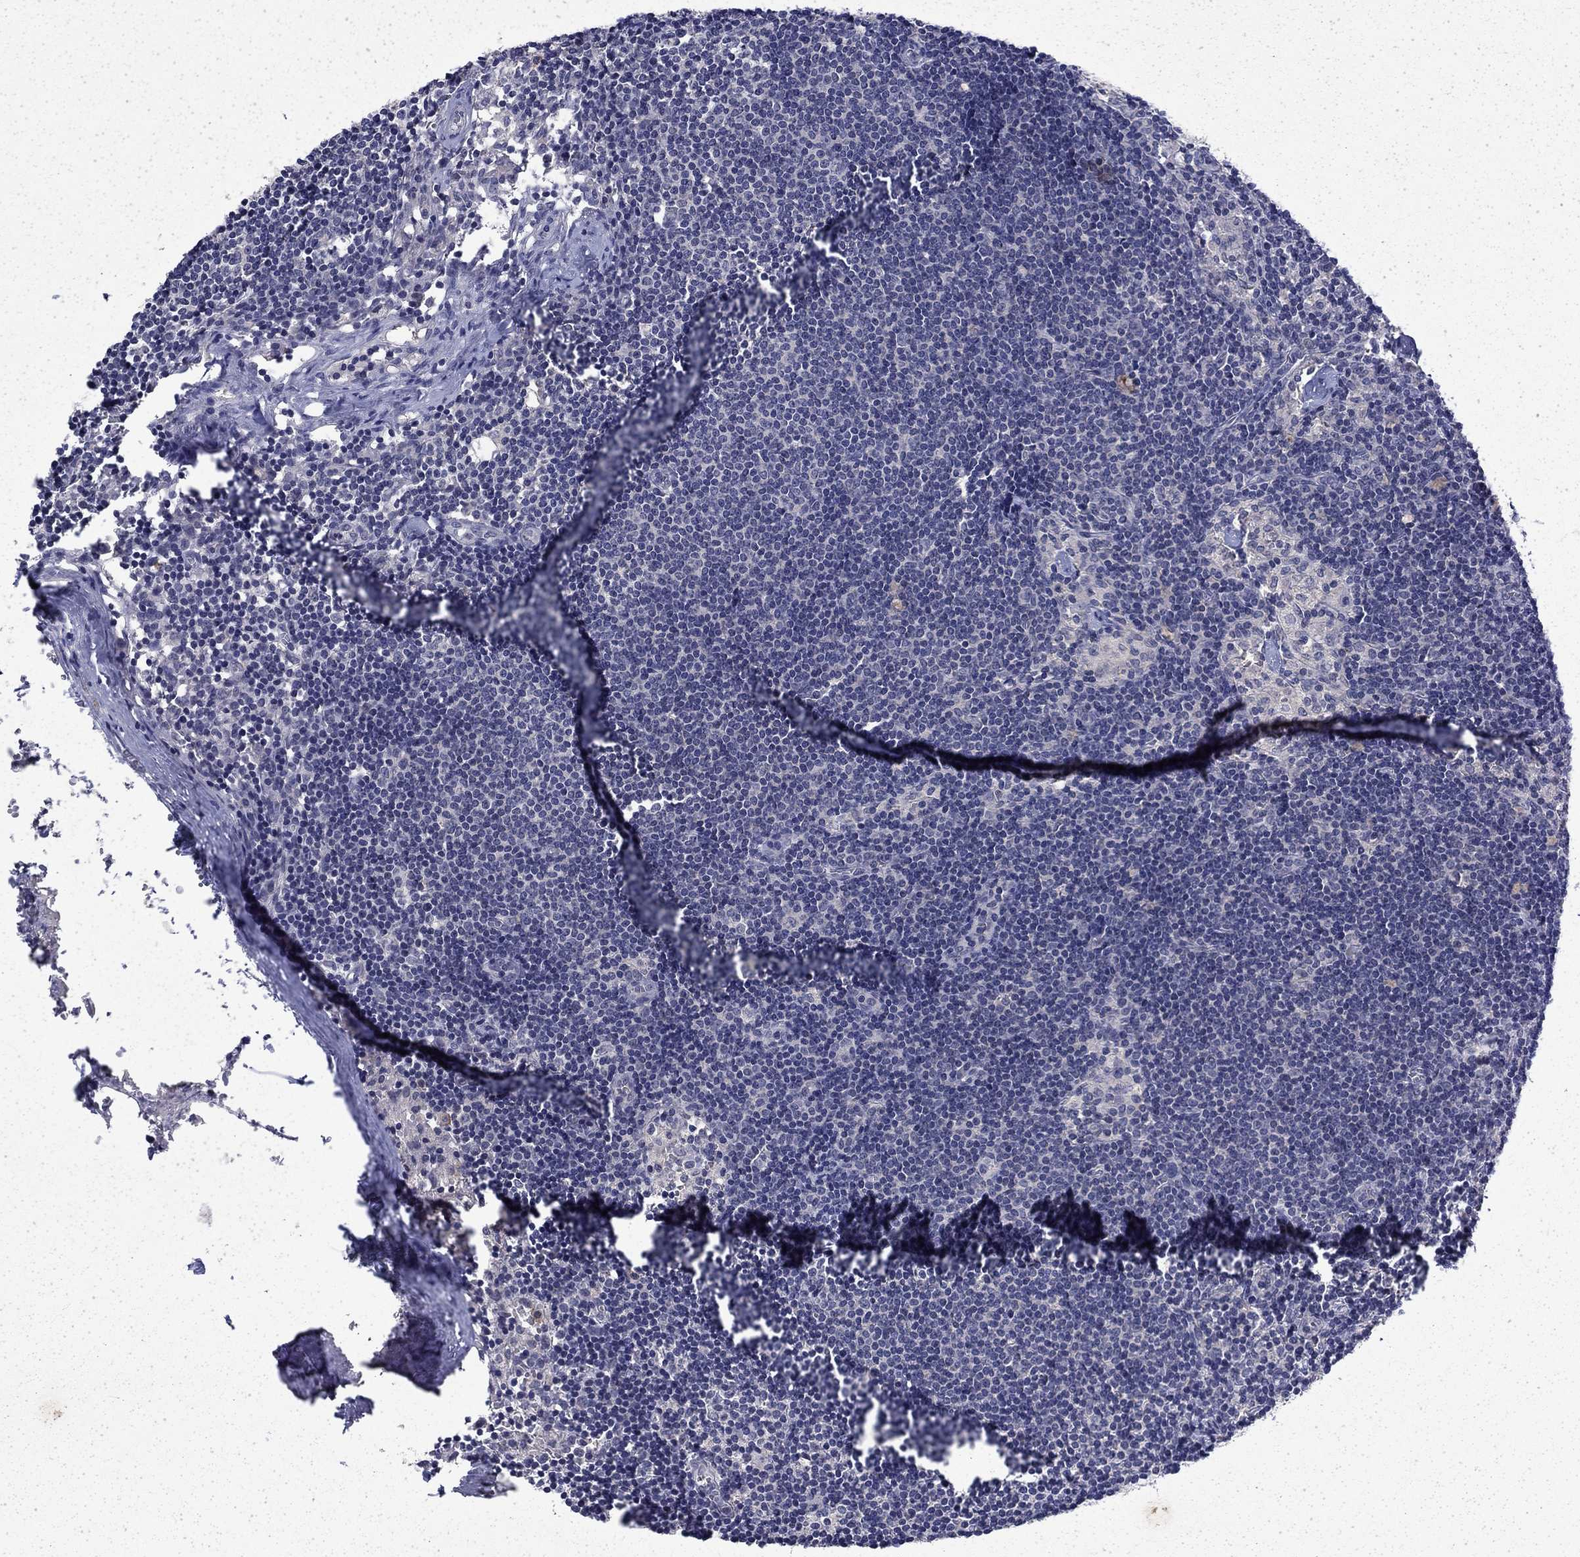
{"staining": {"intensity": "negative", "quantity": "none", "location": "none"}, "tissue": "lymph node", "cell_type": "Germinal center cells", "image_type": "normal", "snomed": [{"axis": "morphology", "description": "Normal tissue, NOS"}, {"axis": "topography", "description": "Lymph node"}], "caption": "Immunohistochemical staining of benign lymph node exhibits no significant expression in germinal center cells.", "gene": "CHAT", "patient": {"sex": "female", "age": 52}}